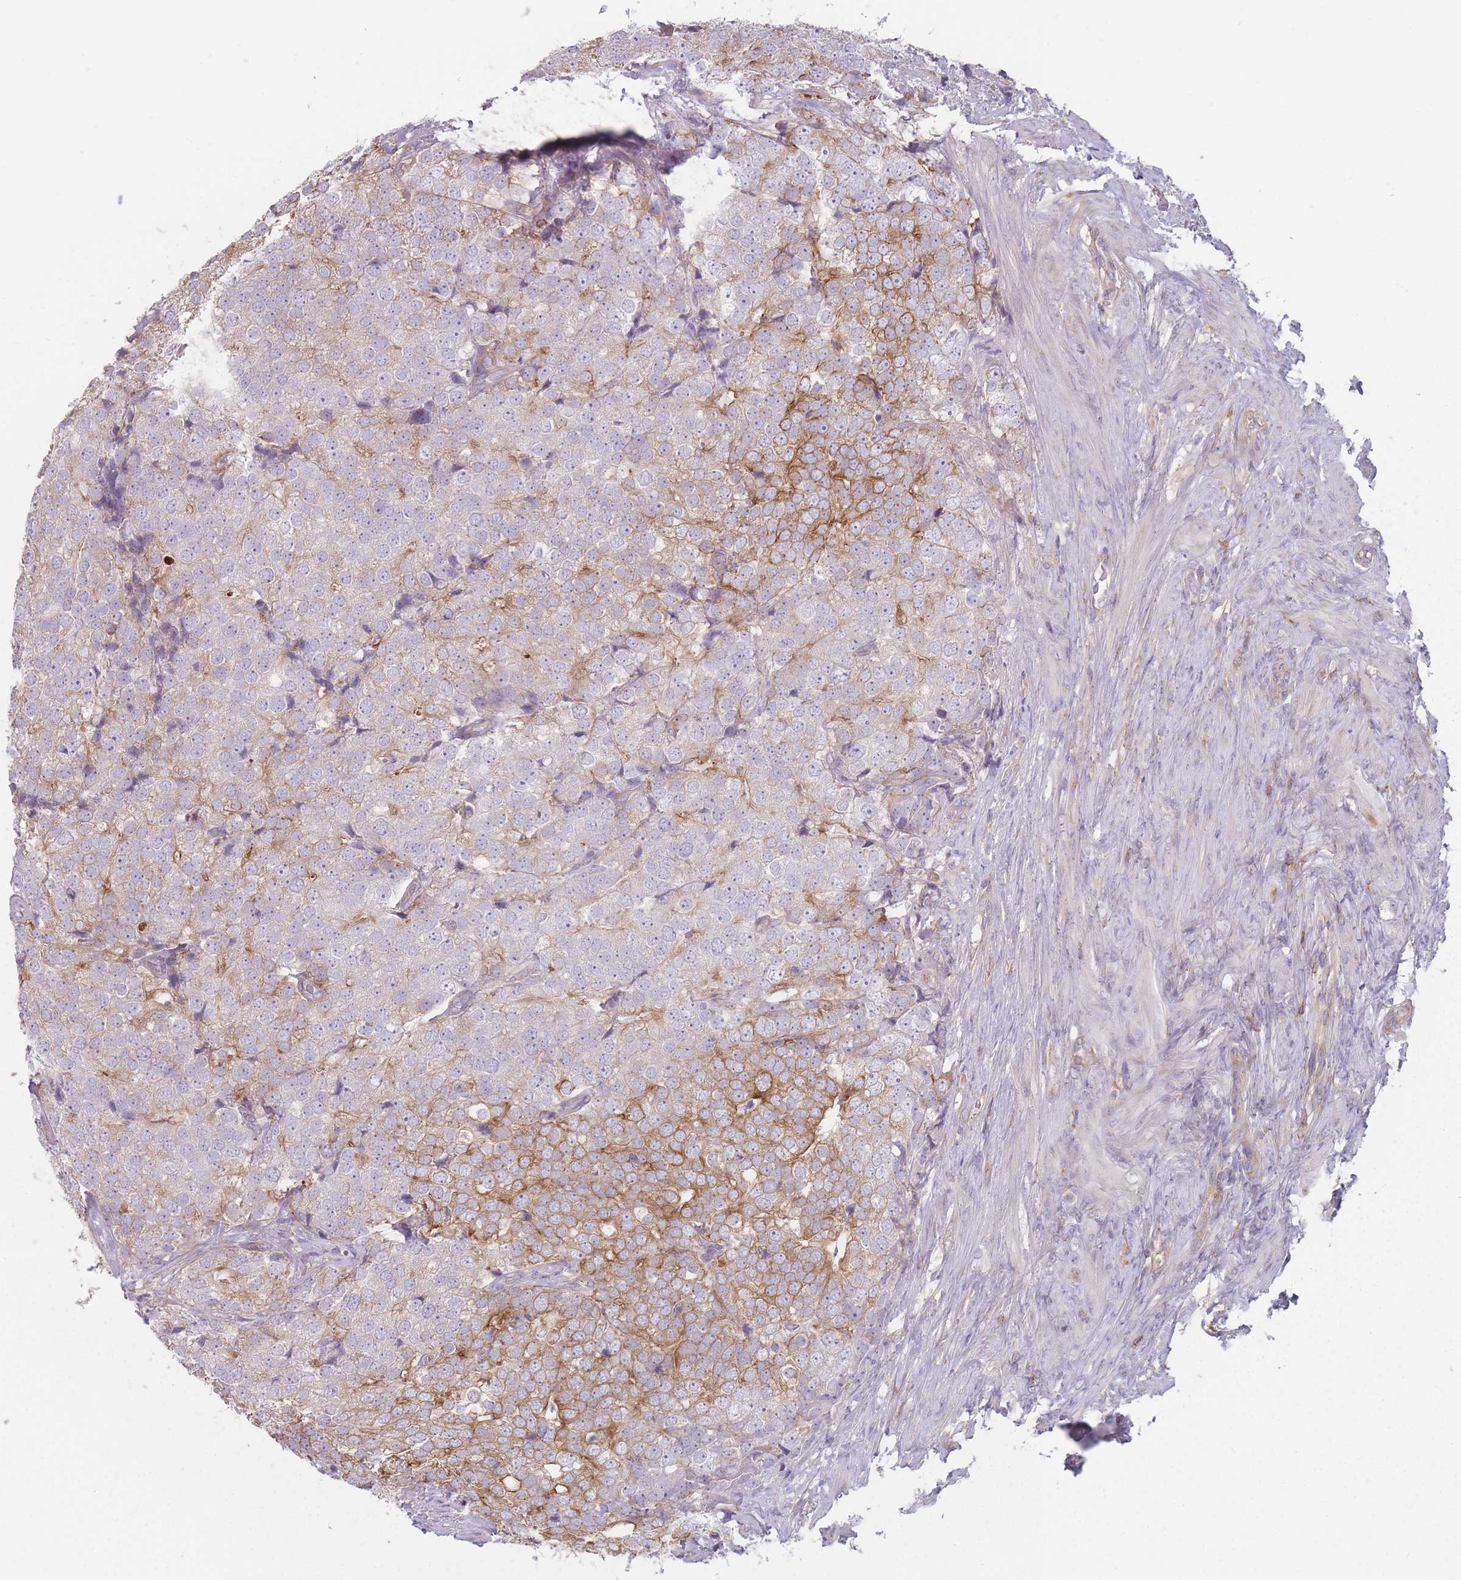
{"staining": {"intensity": "moderate", "quantity": ">75%", "location": "cytoplasmic/membranous"}, "tissue": "prostate cancer", "cell_type": "Tumor cells", "image_type": "cancer", "snomed": [{"axis": "morphology", "description": "Adenocarcinoma, High grade"}, {"axis": "topography", "description": "Prostate"}], "caption": "IHC staining of adenocarcinoma (high-grade) (prostate), which reveals medium levels of moderate cytoplasmic/membranous expression in approximately >75% of tumor cells indicating moderate cytoplasmic/membranous protein staining. The staining was performed using DAB (brown) for protein detection and nuclei were counterstained in hematoxylin (blue).", "gene": "HSBP1L1", "patient": {"sex": "male", "age": 49}}